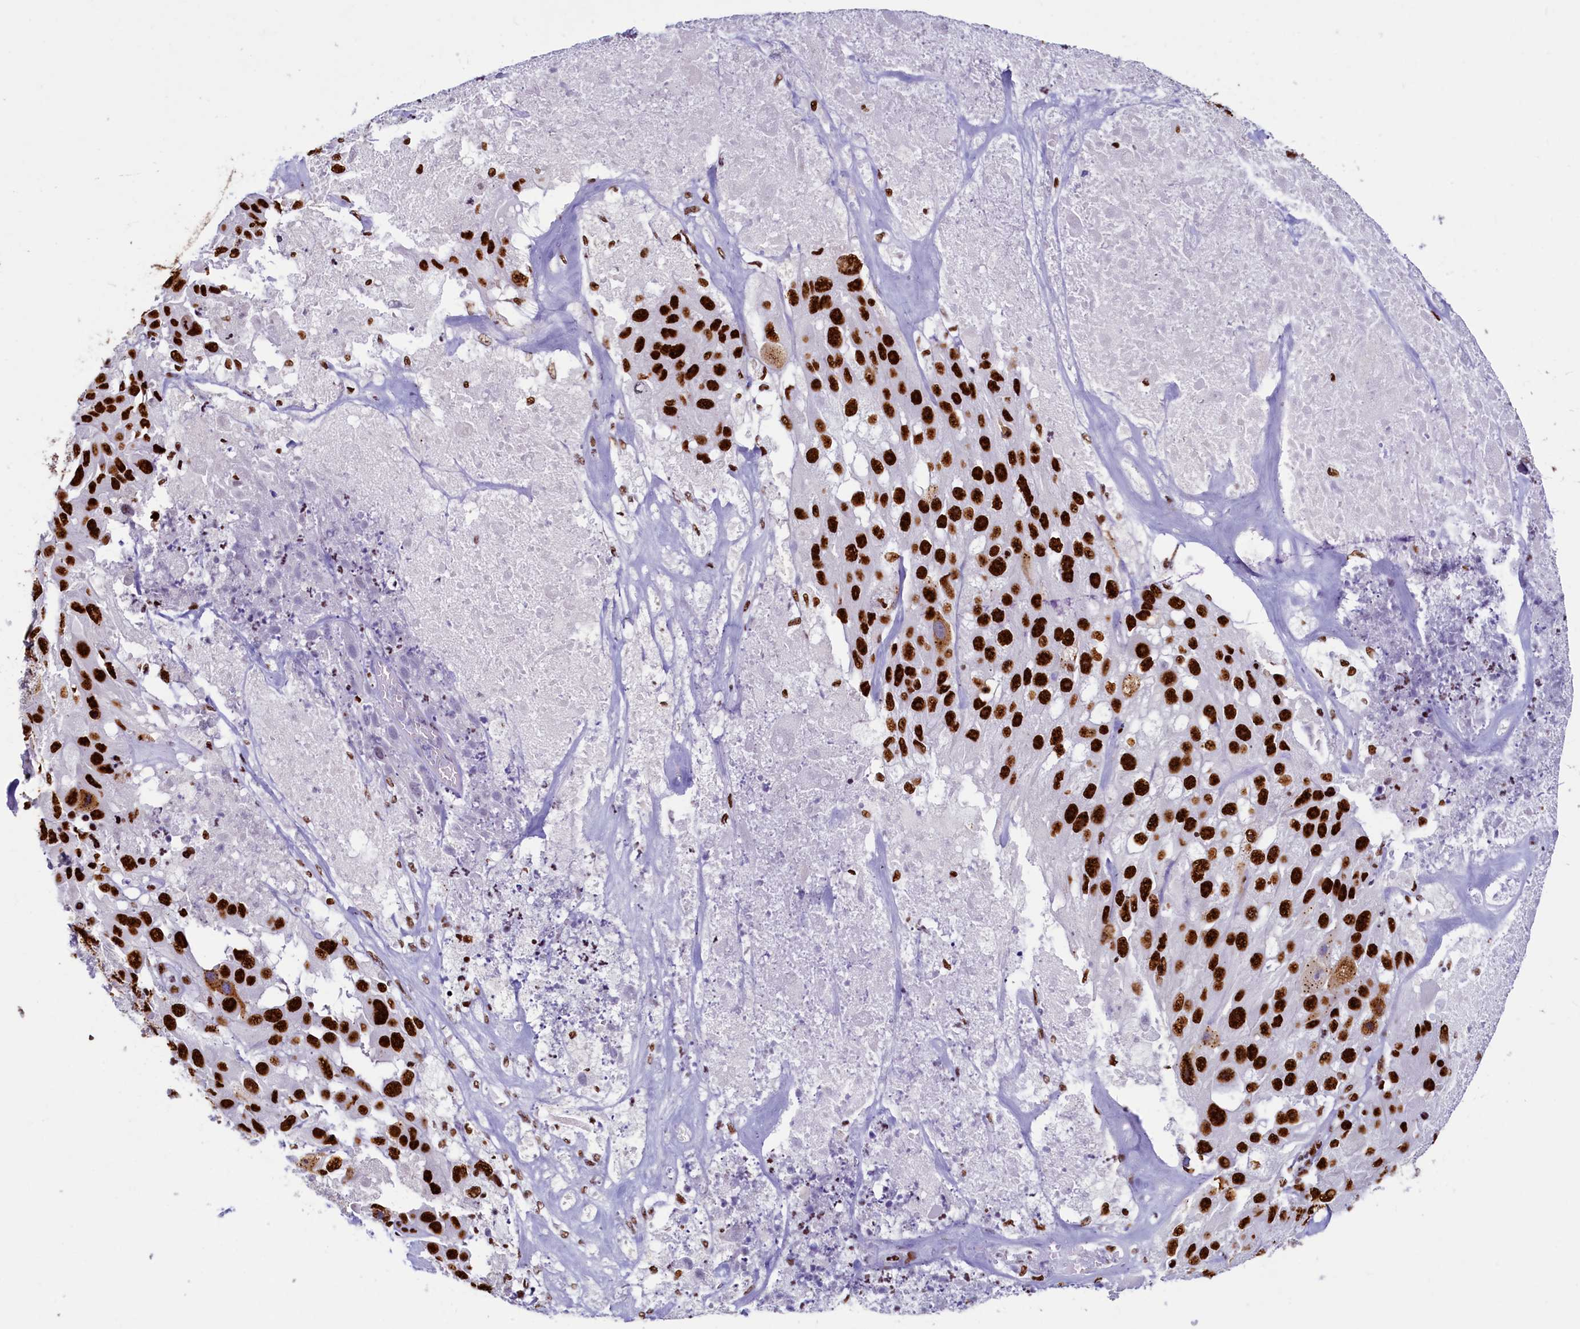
{"staining": {"intensity": "strong", "quantity": ">75%", "location": "nuclear"}, "tissue": "melanoma", "cell_type": "Tumor cells", "image_type": "cancer", "snomed": [{"axis": "morphology", "description": "Malignant melanoma, Metastatic site"}, {"axis": "topography", "description": "Lymph node"}], "caption": "Melanoma stained for a protein (brown) exhibits strong nuclear positive staining in approximately >75% of tumor cells.", "gene": "SRRM2", "patient": {"sex": "male", "age": 62}}